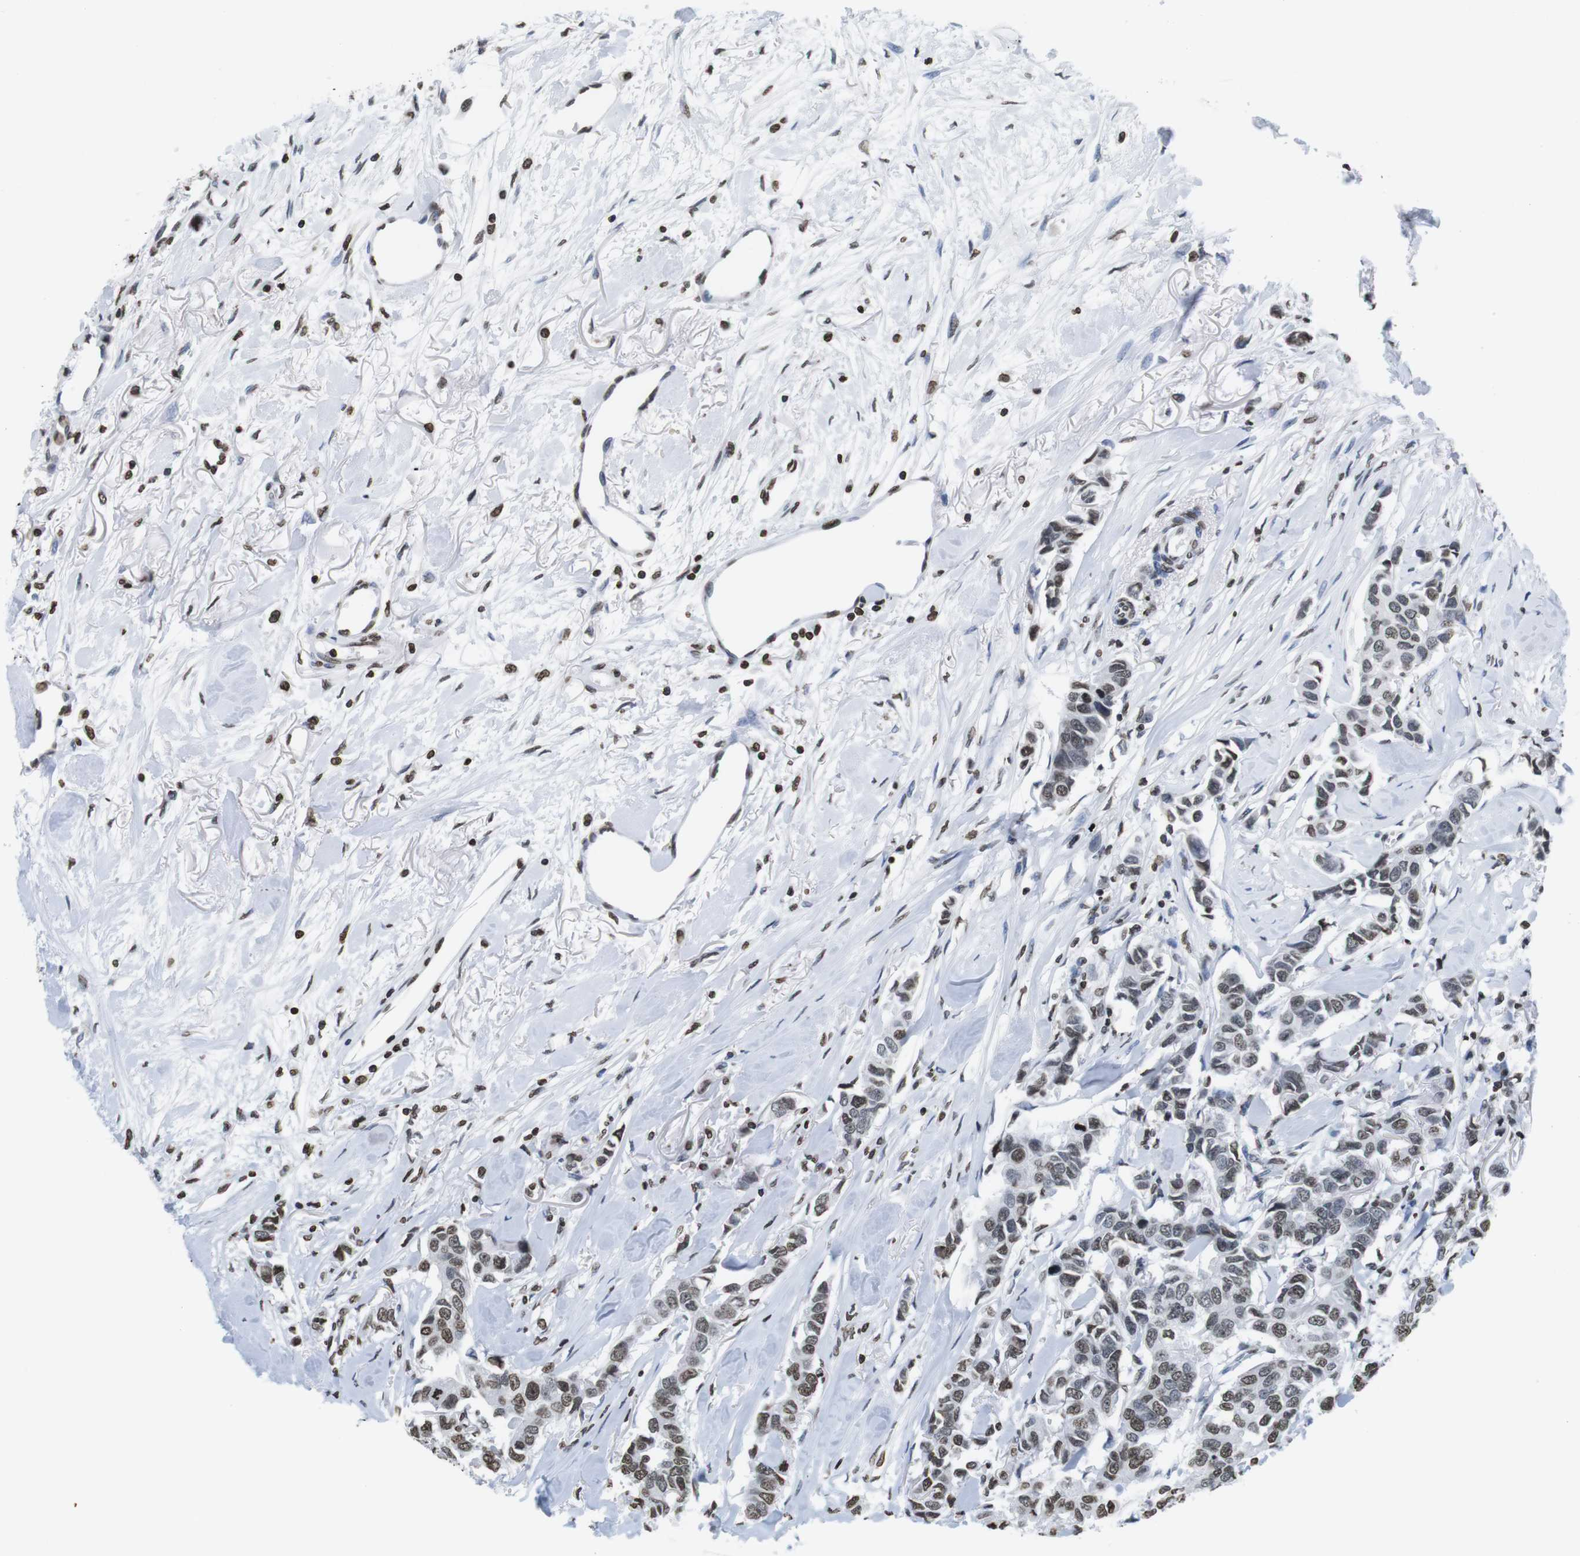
{"staining": {"intensity": "moderate", "quantity": ">75%", "location": "nuclear"}, "tissue": "breast cancer", "cell_type": "Tumor cells", "image_type": "cancer", "snomed": [{"axis": "morphology", "description": "Duct carcinoma"}, {"axis": "topography", "description": "Breast"}], "caption": "Immunohistochemical staining of infiltrating ductal carcinoma (breast) displays medium levels of moderate nuclear staining in about >75% of tumor cells.", "gene": "BSX", "patient": {"sex": "female", "age": 80}}